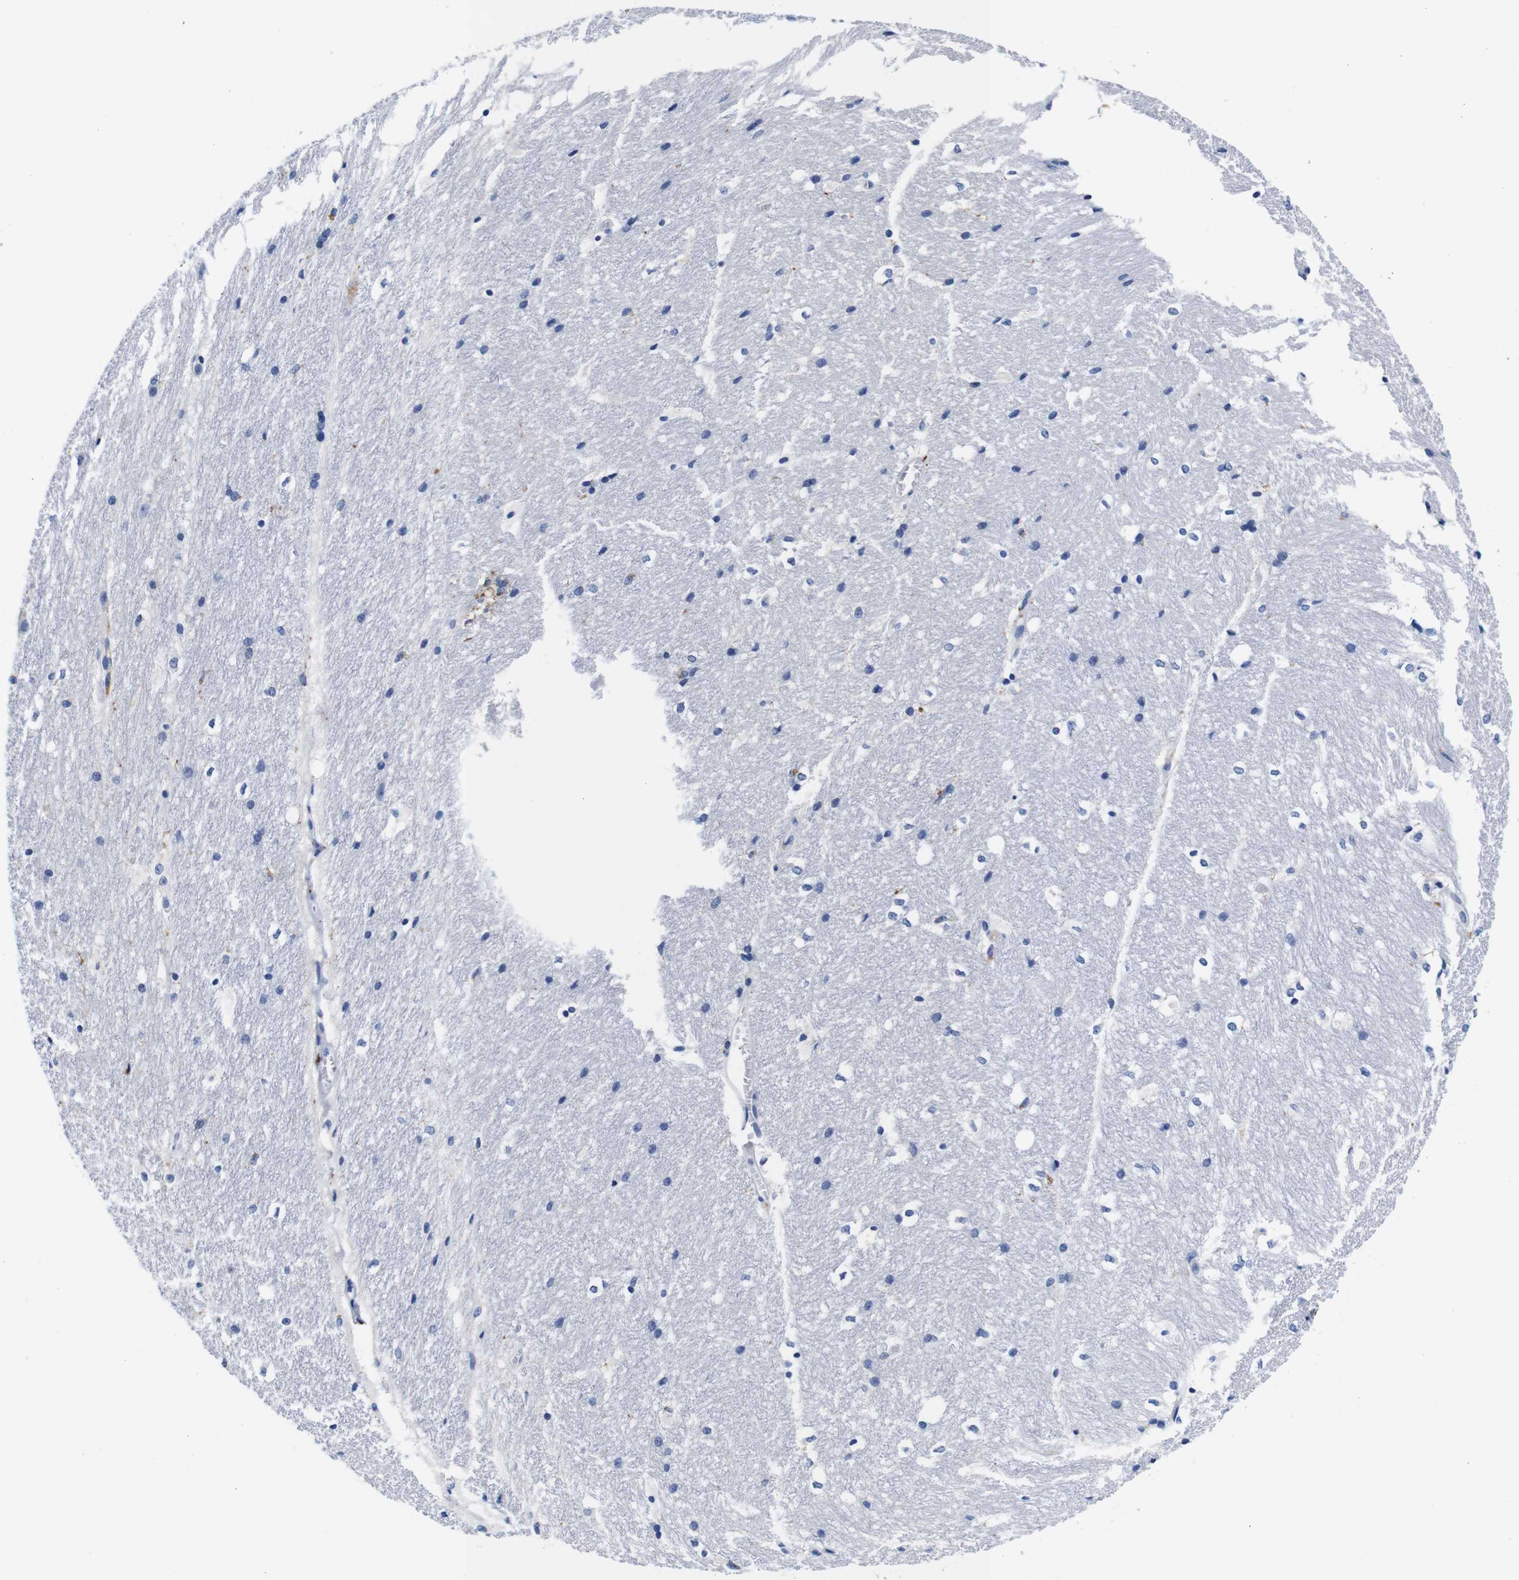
{"staining": {"intensity": "negative", "quantity": "none", "location": "none"}, "tissue": "hippocampus", "cell_type": "Glial cells", "image_type": "normal", "snomed": [{"axis": "morphology", "description": "Normal tissue, NOS"}, {"axis": "topography", "description": "Hippocampus"}], "caption": "The photomicrograph exhibits no staining of glial cells in benign hippocampus.", "gene": "ENSG00000248993", "patient": {"sex": "female", "age": 19}}